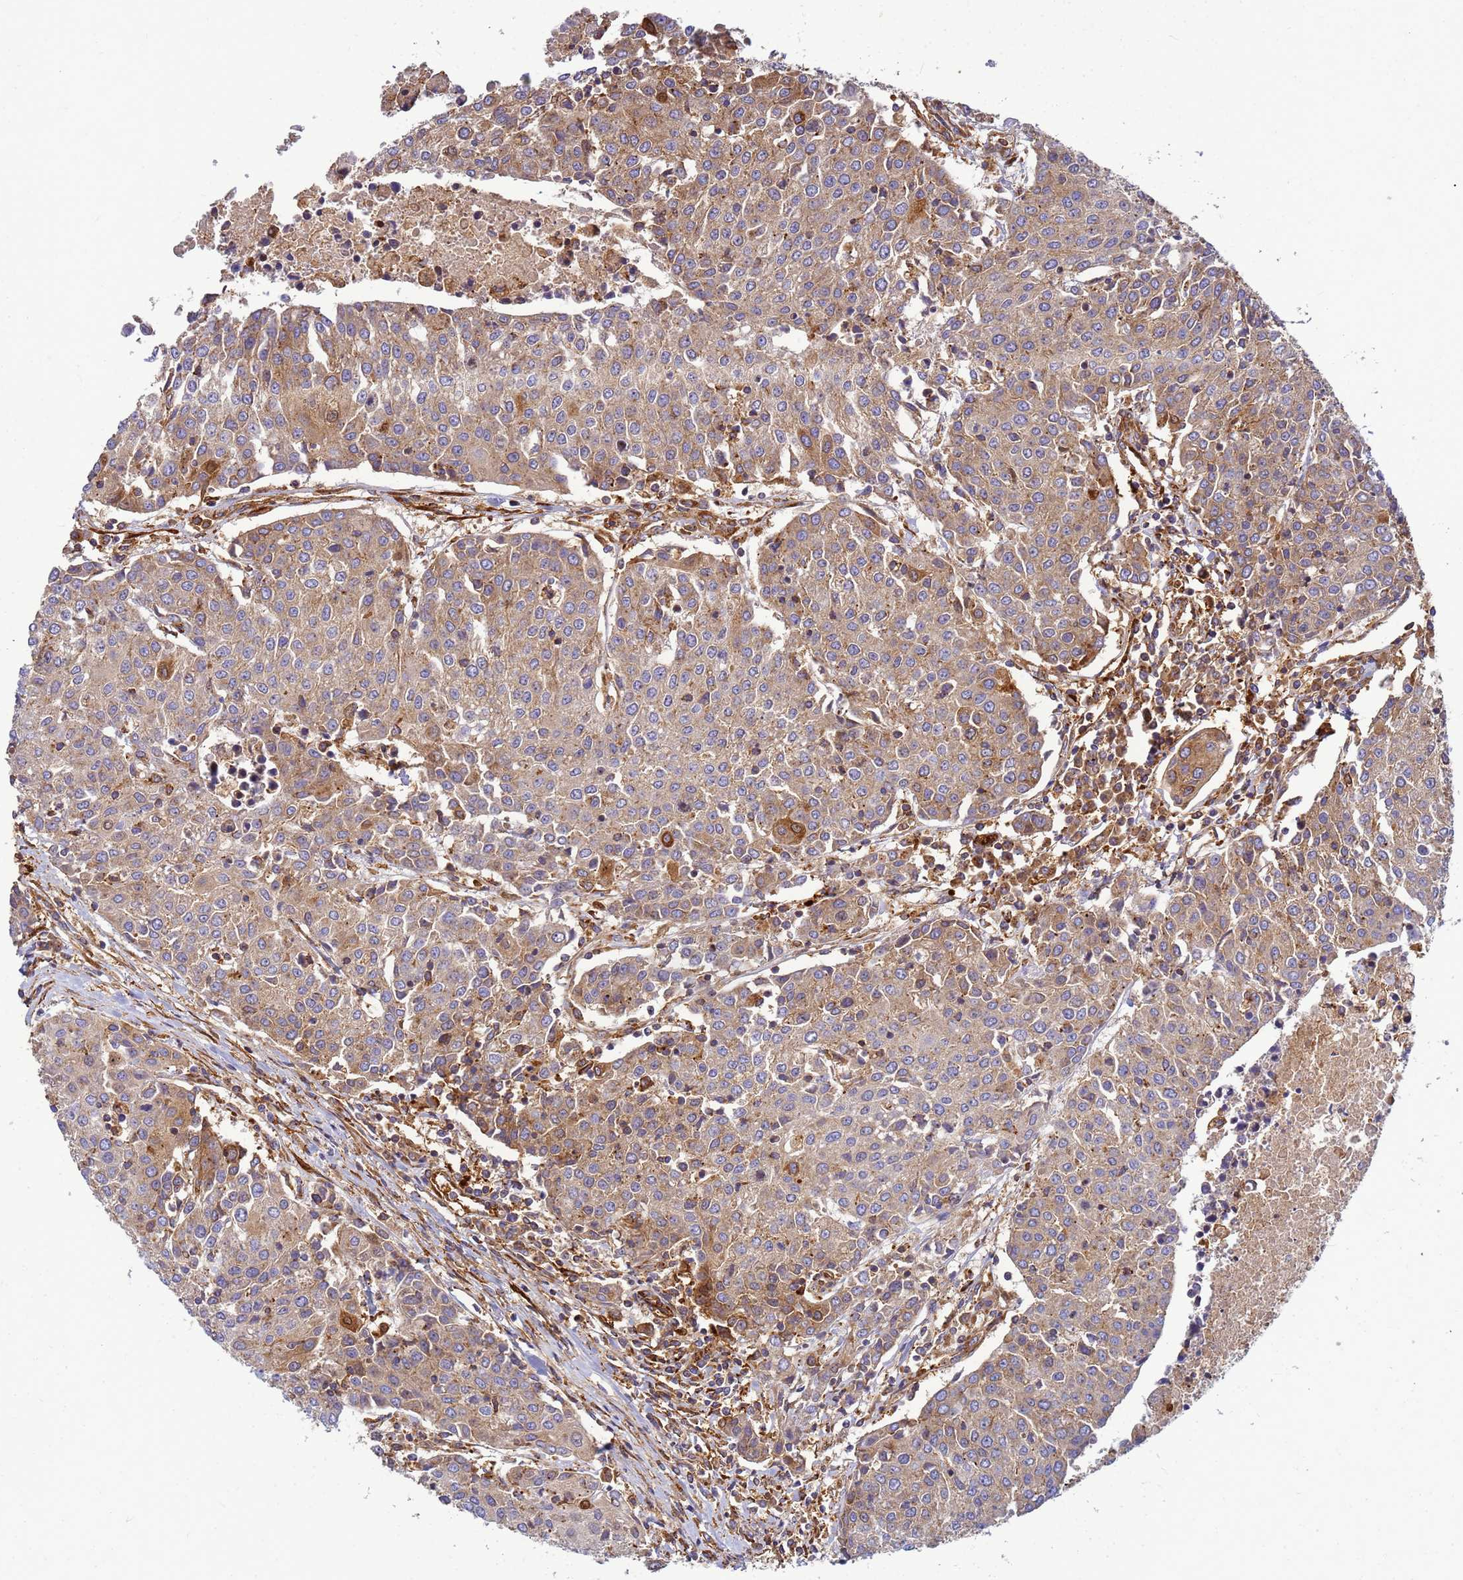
{"staining": {"intensity": "weak", "quantity": ">75%", "location": "cytoplasmic/membranous"}, "tissue": "urothelial cancer", "cell_type": "Tumor cells", "image_type": "cancer", "snomed": [{"axis": "morphology", "description": "Urothelial carcinoma, High grade"}, {"axis": "topography", "description": "Urinary bladder"}], "caption": "Brown immunohistochemical staining in urothelial cancer displays weak cytoplasmic/membranous positivity in approximately >75% of tumor cells.", "gene": "C2CD5", "patient": {"sex": "female", "age": 85}}